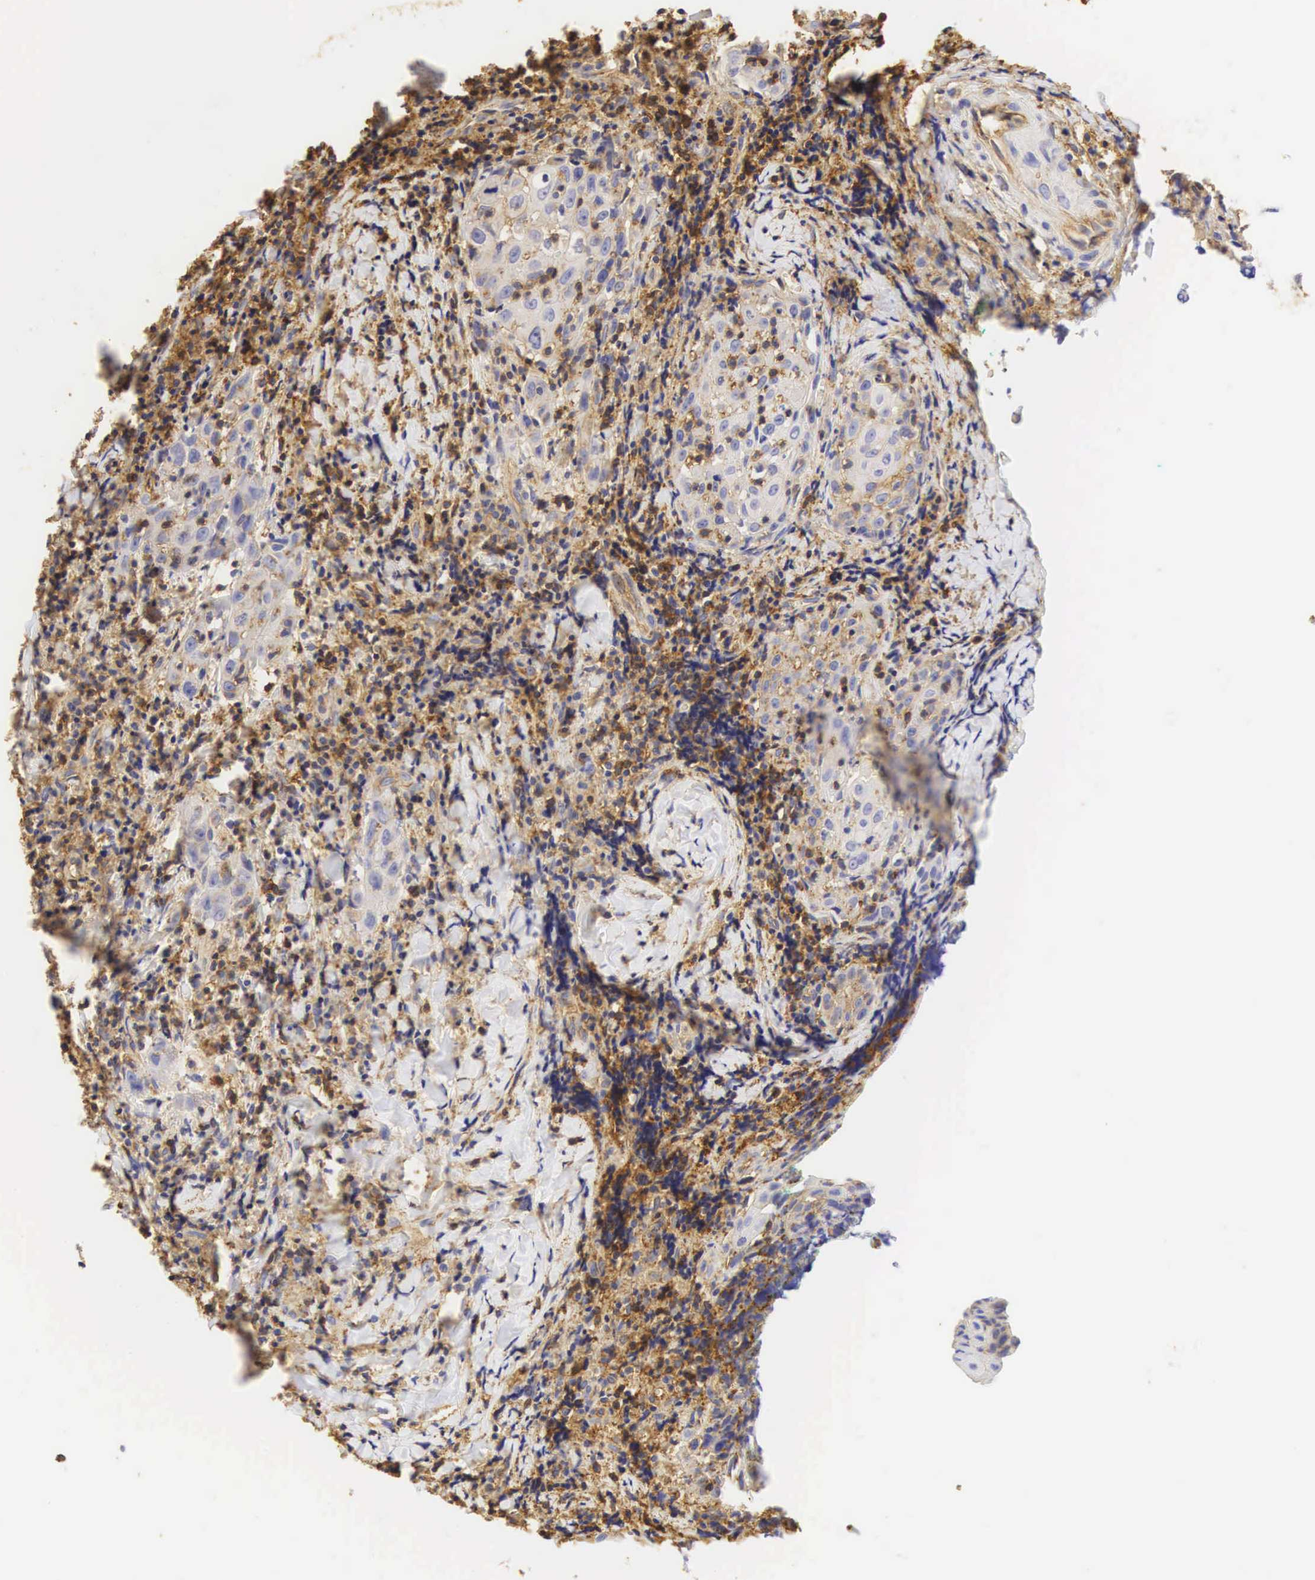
{"staining": {"intensity": "moderate", "quantity": "25%-75%", "location": "cytoplasmic/membranous"}, "tissue": "head and neck cancer", "cell_type": "Tumor cells", "image_type": "cancer", "snomed": [{"axis": "morphology", "description": "Squamous cell carcinoma, NOS"}, {"axis": "topography", "description": "Oral tissue"}, {"axis": "topography", "description": "Head-Neck"}], "caption": "The histopathology image displays immunohistochemical staining of head and neck cancer. There is moderate cytoplasmic/membranous expression is identified in about 25%-75% of tumor cells. (Stains: DAB (3,3'-diaminobenzidine) in brown, nuclei in blue, Microscopy: brightfield microscopy at high magnification).", "gene": "CD99", "patient": {"sex": "female", "age": 82}}